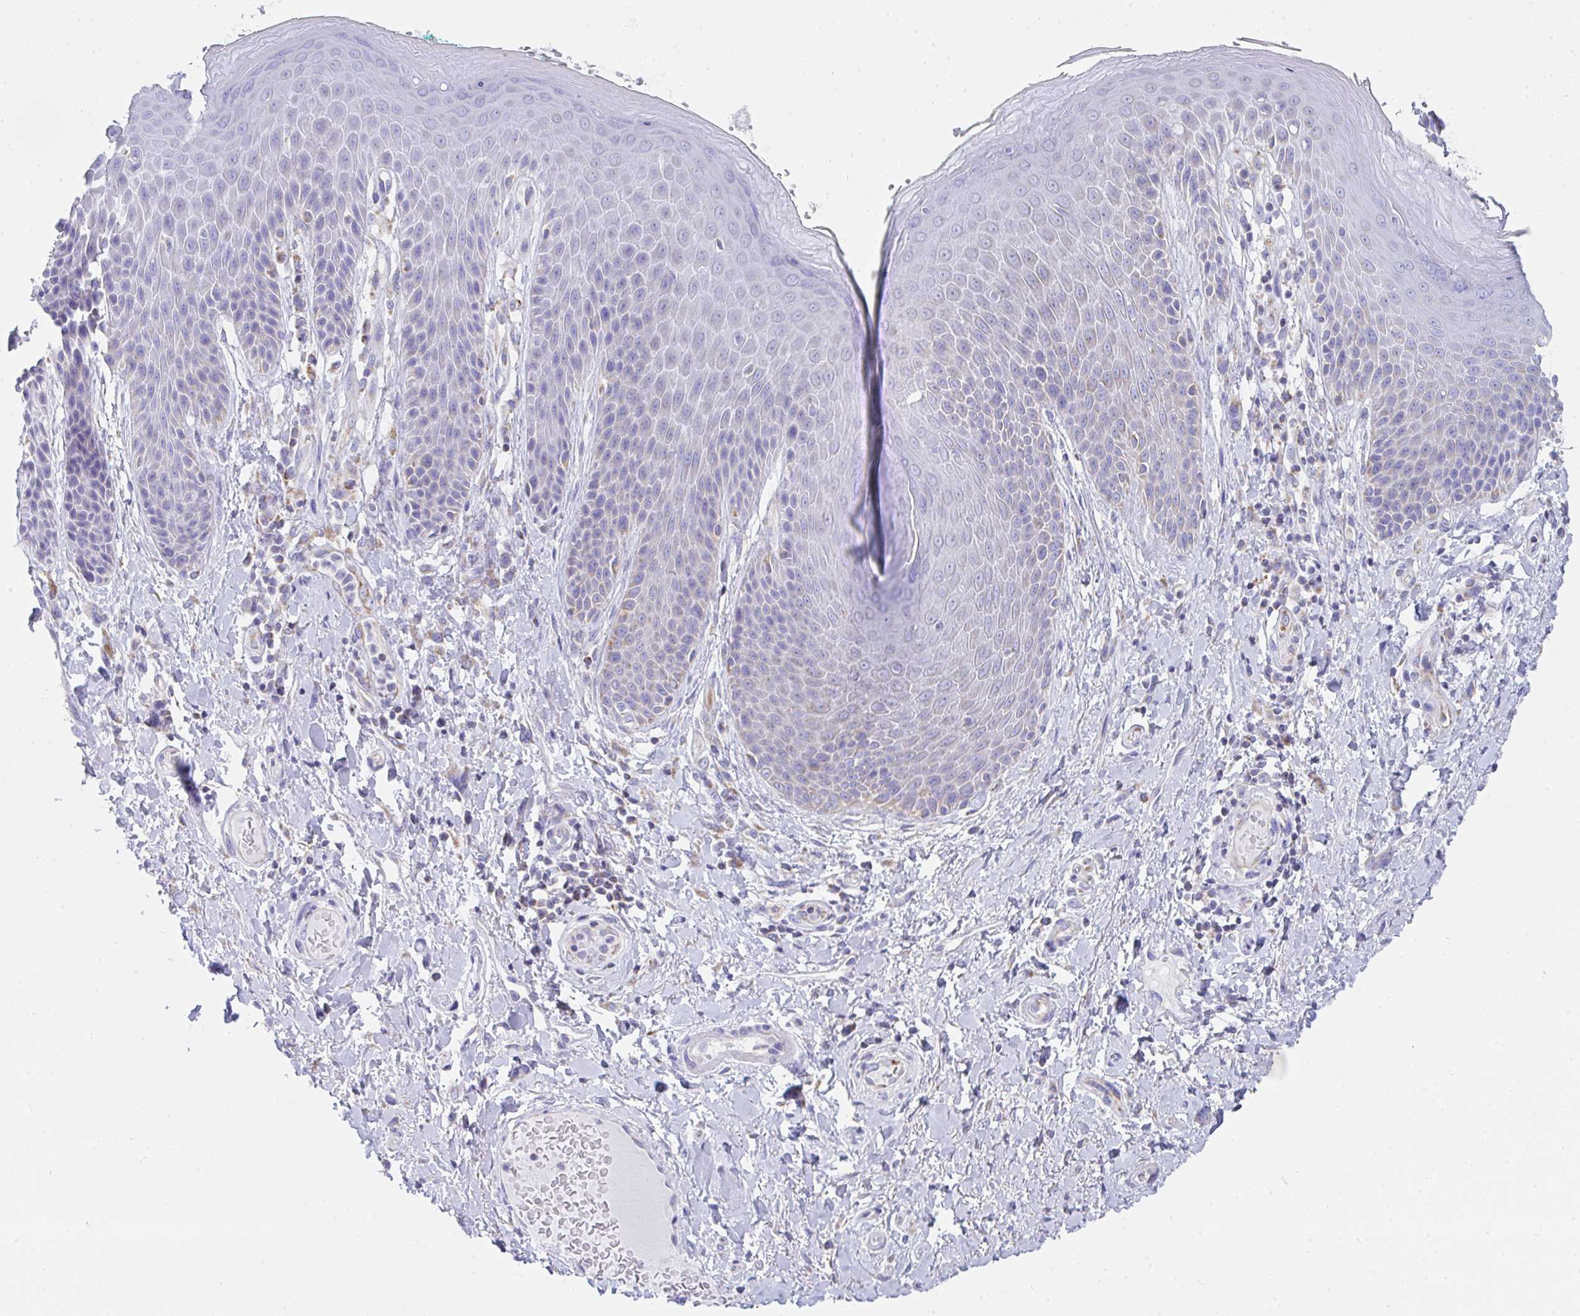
{"staining": {"intensity": "negative", "quantity": "none", "location": "none"}, "tissue": "skin", "cell_type": "Epidermal cells", "image_type": "normal", "snomed": [{"axis": "morphology", "description": "Normal tissue, NOS"}, {"axis": "topography", "description": "Anal"}, {"axis": "topography", "description": "Peripheral nerve tissue"}], "caption": "Immunohistochemistry histopathology image of unremarkable human skin stained for a protein (brown), which reveals no expression in epidermal cells.", "gene": "AIFM1", "patient": {"sex": "male", "age": 51}}